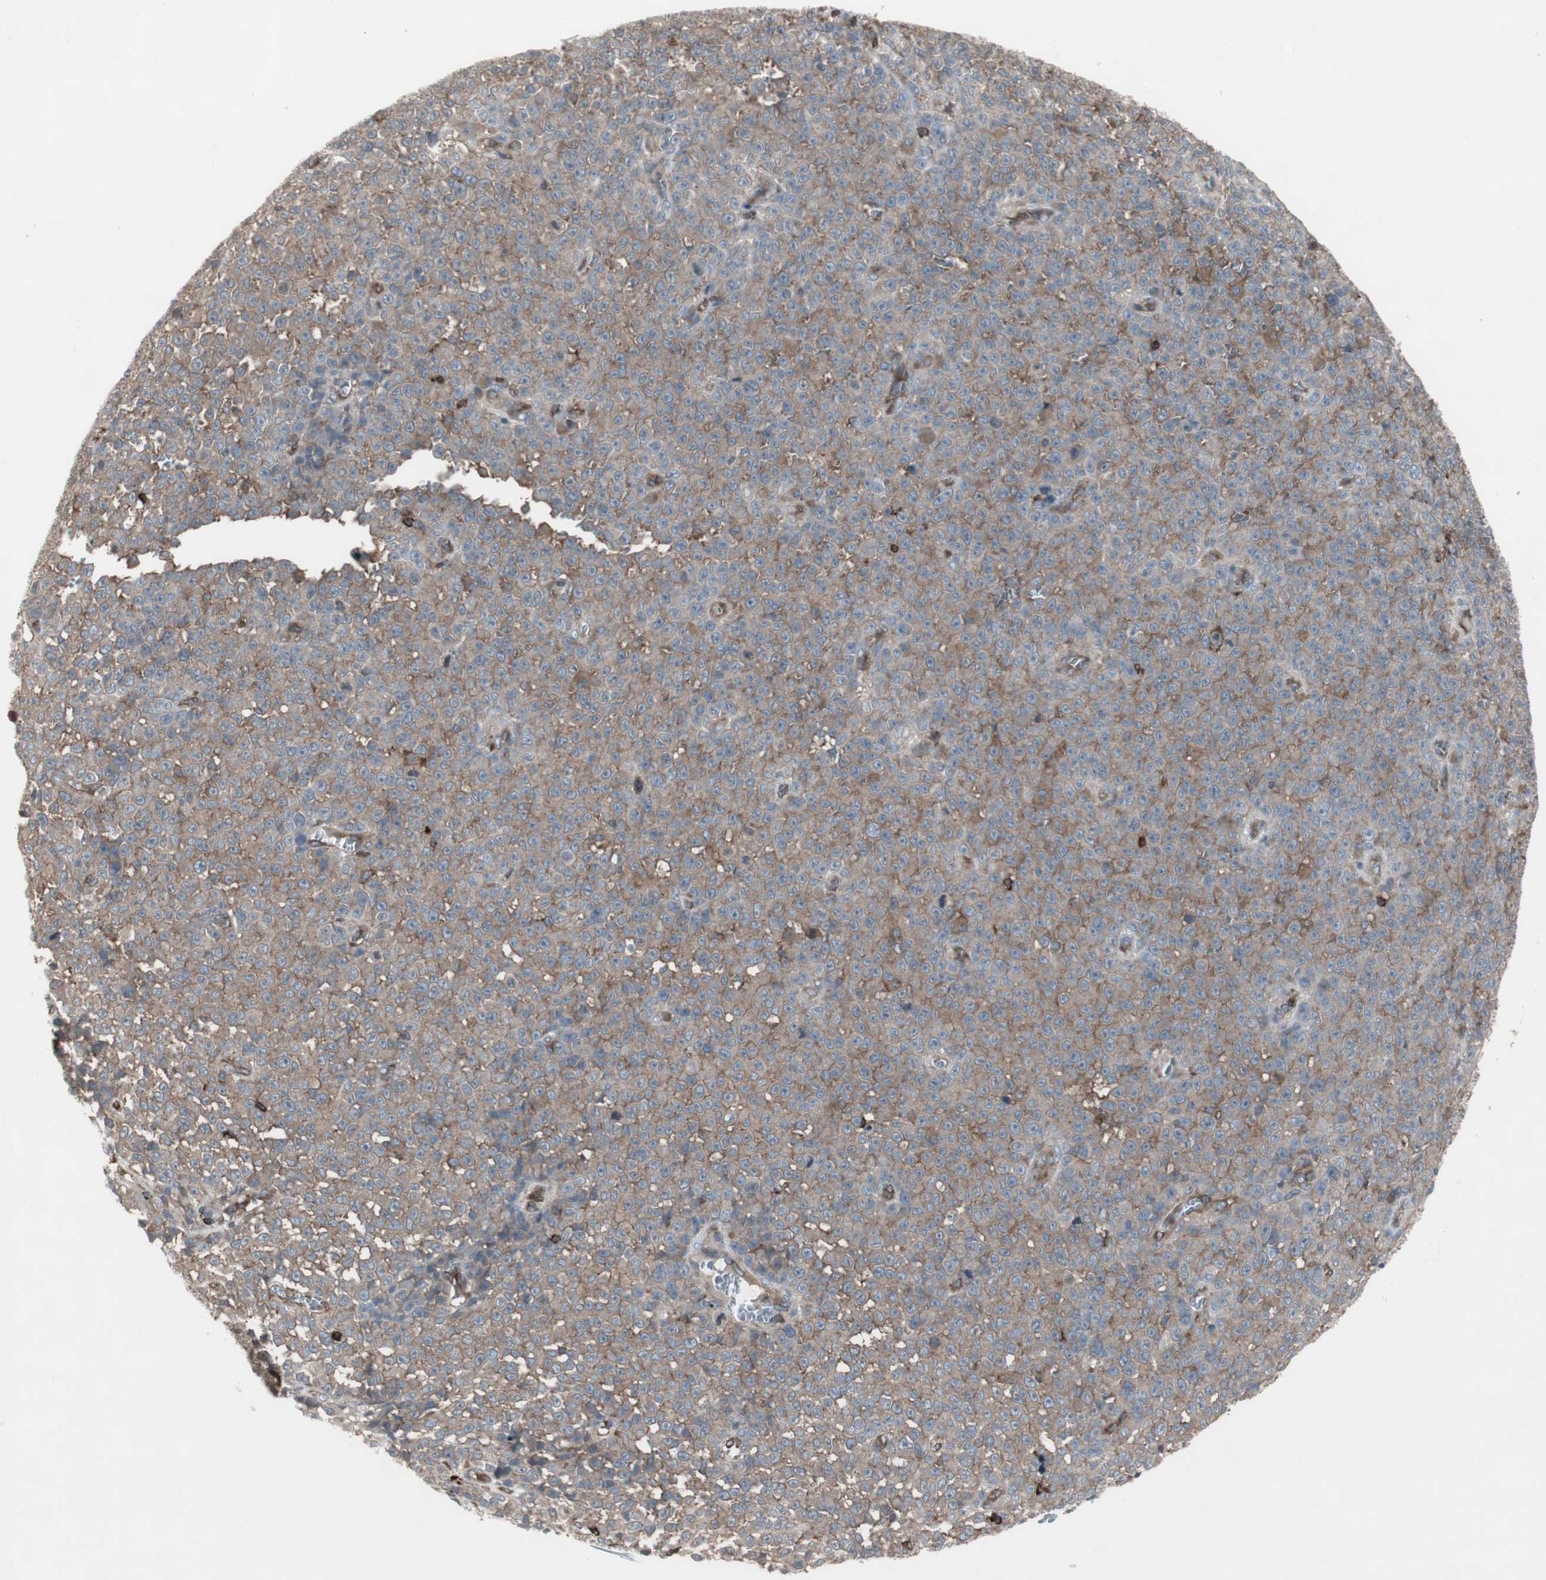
{"staining": {"intensity": "weak", "quantity": ">75%", "location": "cytoplasmic/membranous"}, "tissue": "melanoma", "cell_type": "Tumor cells", "image_type": "cancer", "snomed": [{"axis": "morphology", "description": "Malignant melanoma, NOS"}, {"axis": "topography", "description": "Skin"}], "caption": "Immunohistochemical staining of melanoma shows weak cytoplasmic/membranous protein positivity in about >75% of tumor cells.", "gene": "ARHGEF1", "patient": {"sex": "female", "age": 82}}